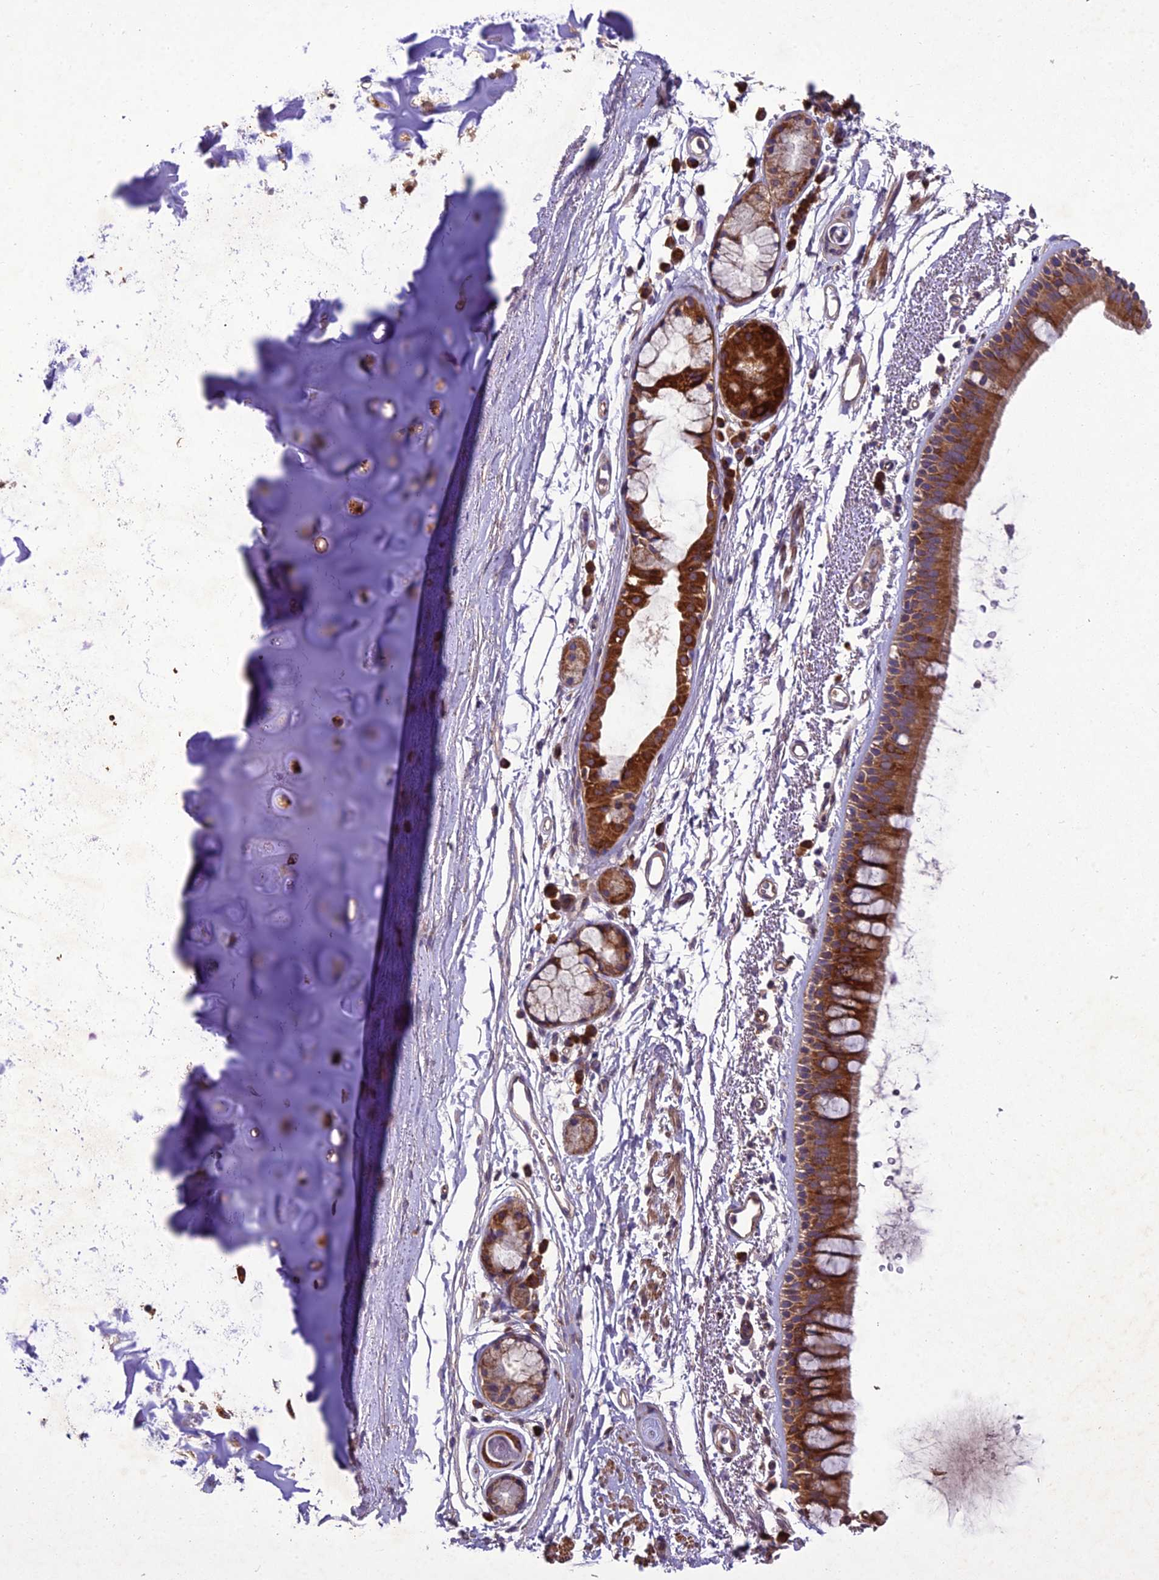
{"staining": {"intensity": "moderate", "quantity": ">75%", "location": "cytoplasmic/membranous"}, "tissue": "bronchus", "cell_type": "Respiratory epithelial cells", "image_type": "normal", "snomed": [{"axis": "morphology", "description": "Normal tissue, NOS"}, {"axis": "topography", "description": "Lymph node"}, {"axis": "topography", "description": "Bronchus"}], "caption": "A brown stain labels moderate cytoplasmic/membranous positivity of a protein in respiratory epithelial cells of unremarkable human bronchus. Using DAB (3,3'-diaminobenzidine) (brown) and hematoxylin (blue) stains, captured at high magnification using brightfield microscopy.", "gene": "CENPL", "patient": {"sex": "female", "age": 70}}